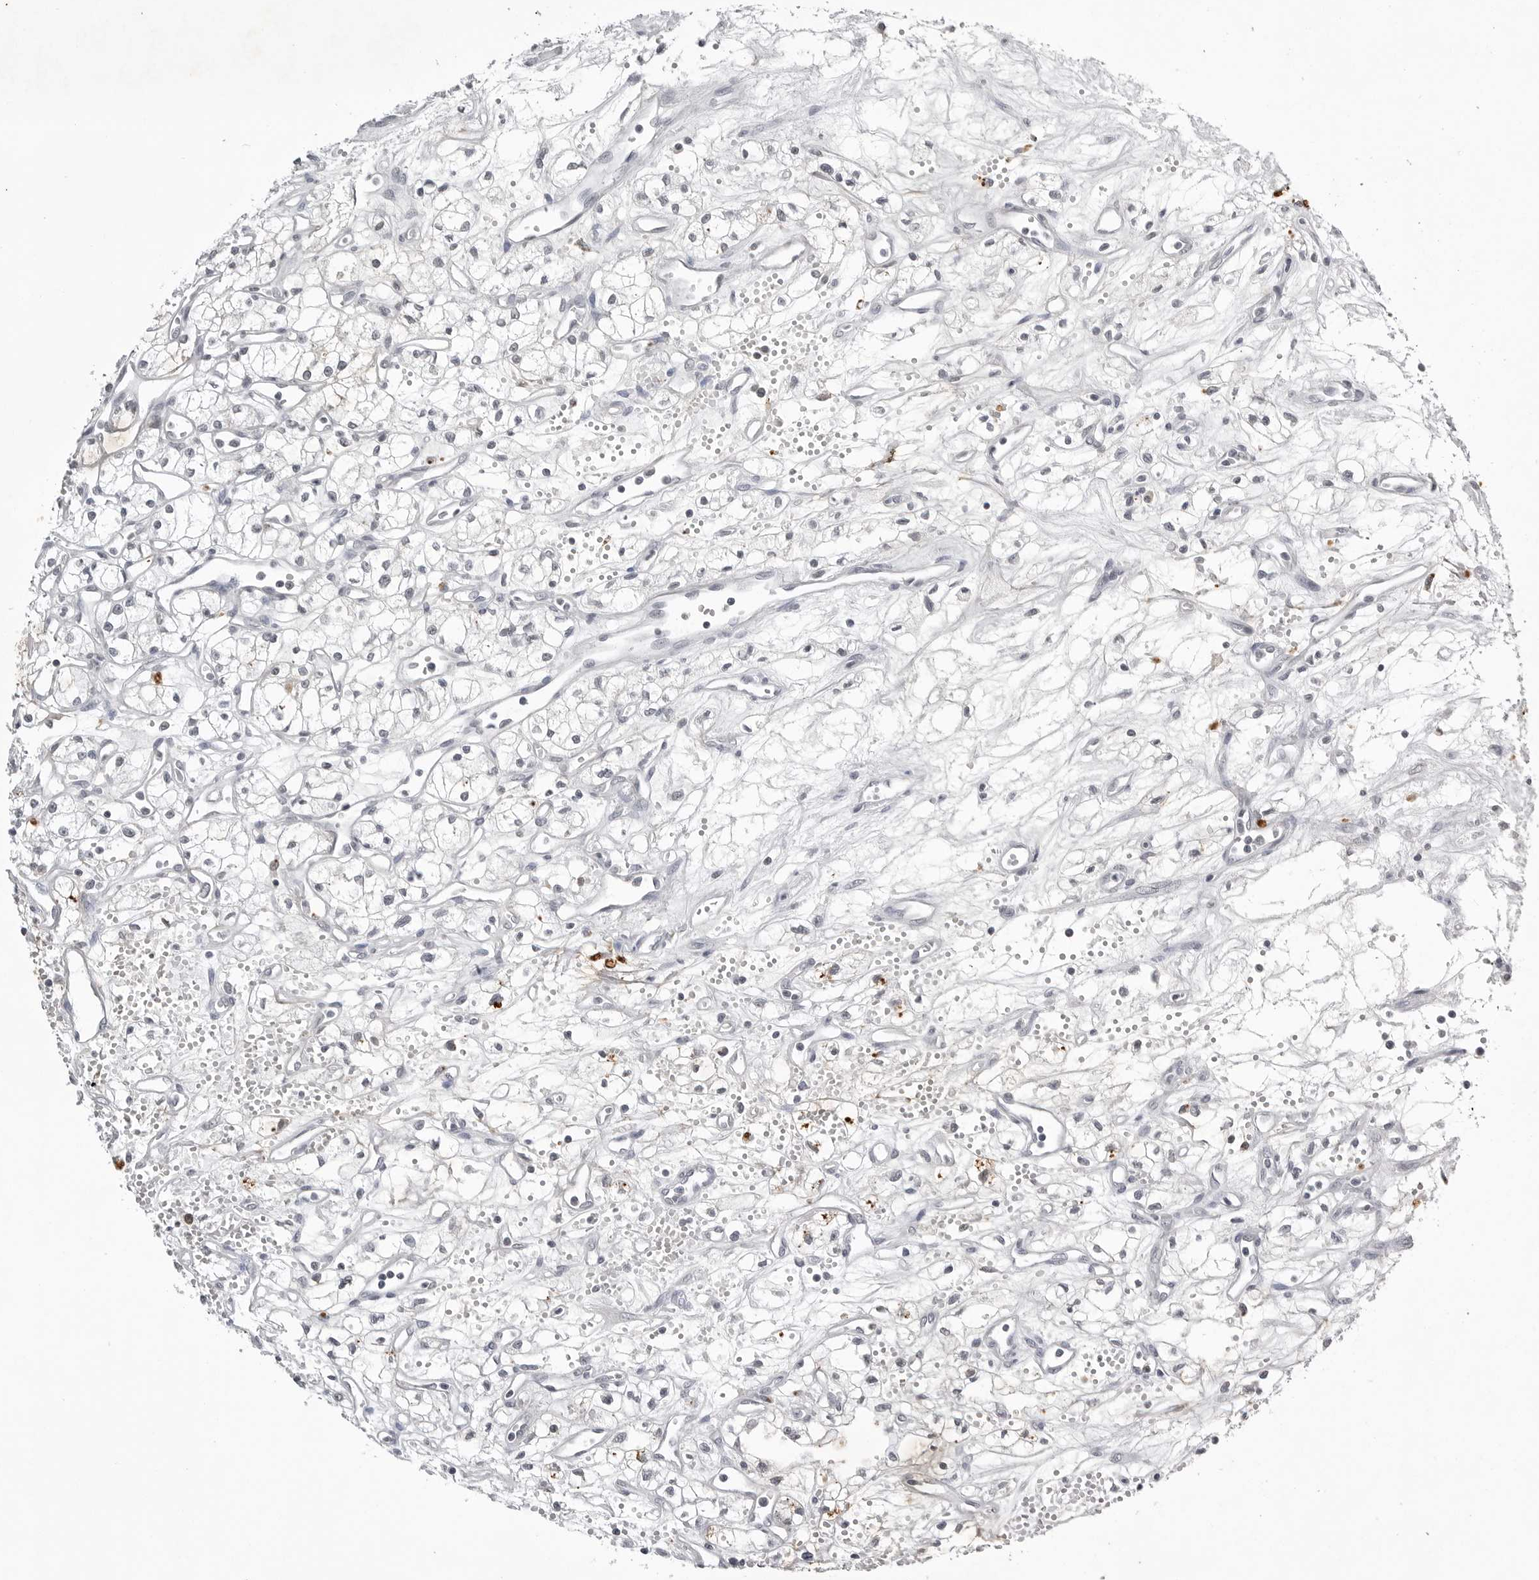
{"staining": {"intensity": "negative", "quantity": "none", "location": "none"}, "tissue": "renal cancer", "cell_type": "Tumor cells", "image_type": "cancer", "snomed": [{"axis": "morphology", "description": "Adenocarcinoma, NOS"}, {"axis": "topography", "description": "Kidney"}], "caption": "Tumor cells show no significant positivity in renal cancer (adenocarcinoma). (DAB immunohistochemistry, high magnification).", "gene": "RRM1", "patient": {"sex": "male", "age": 59}}